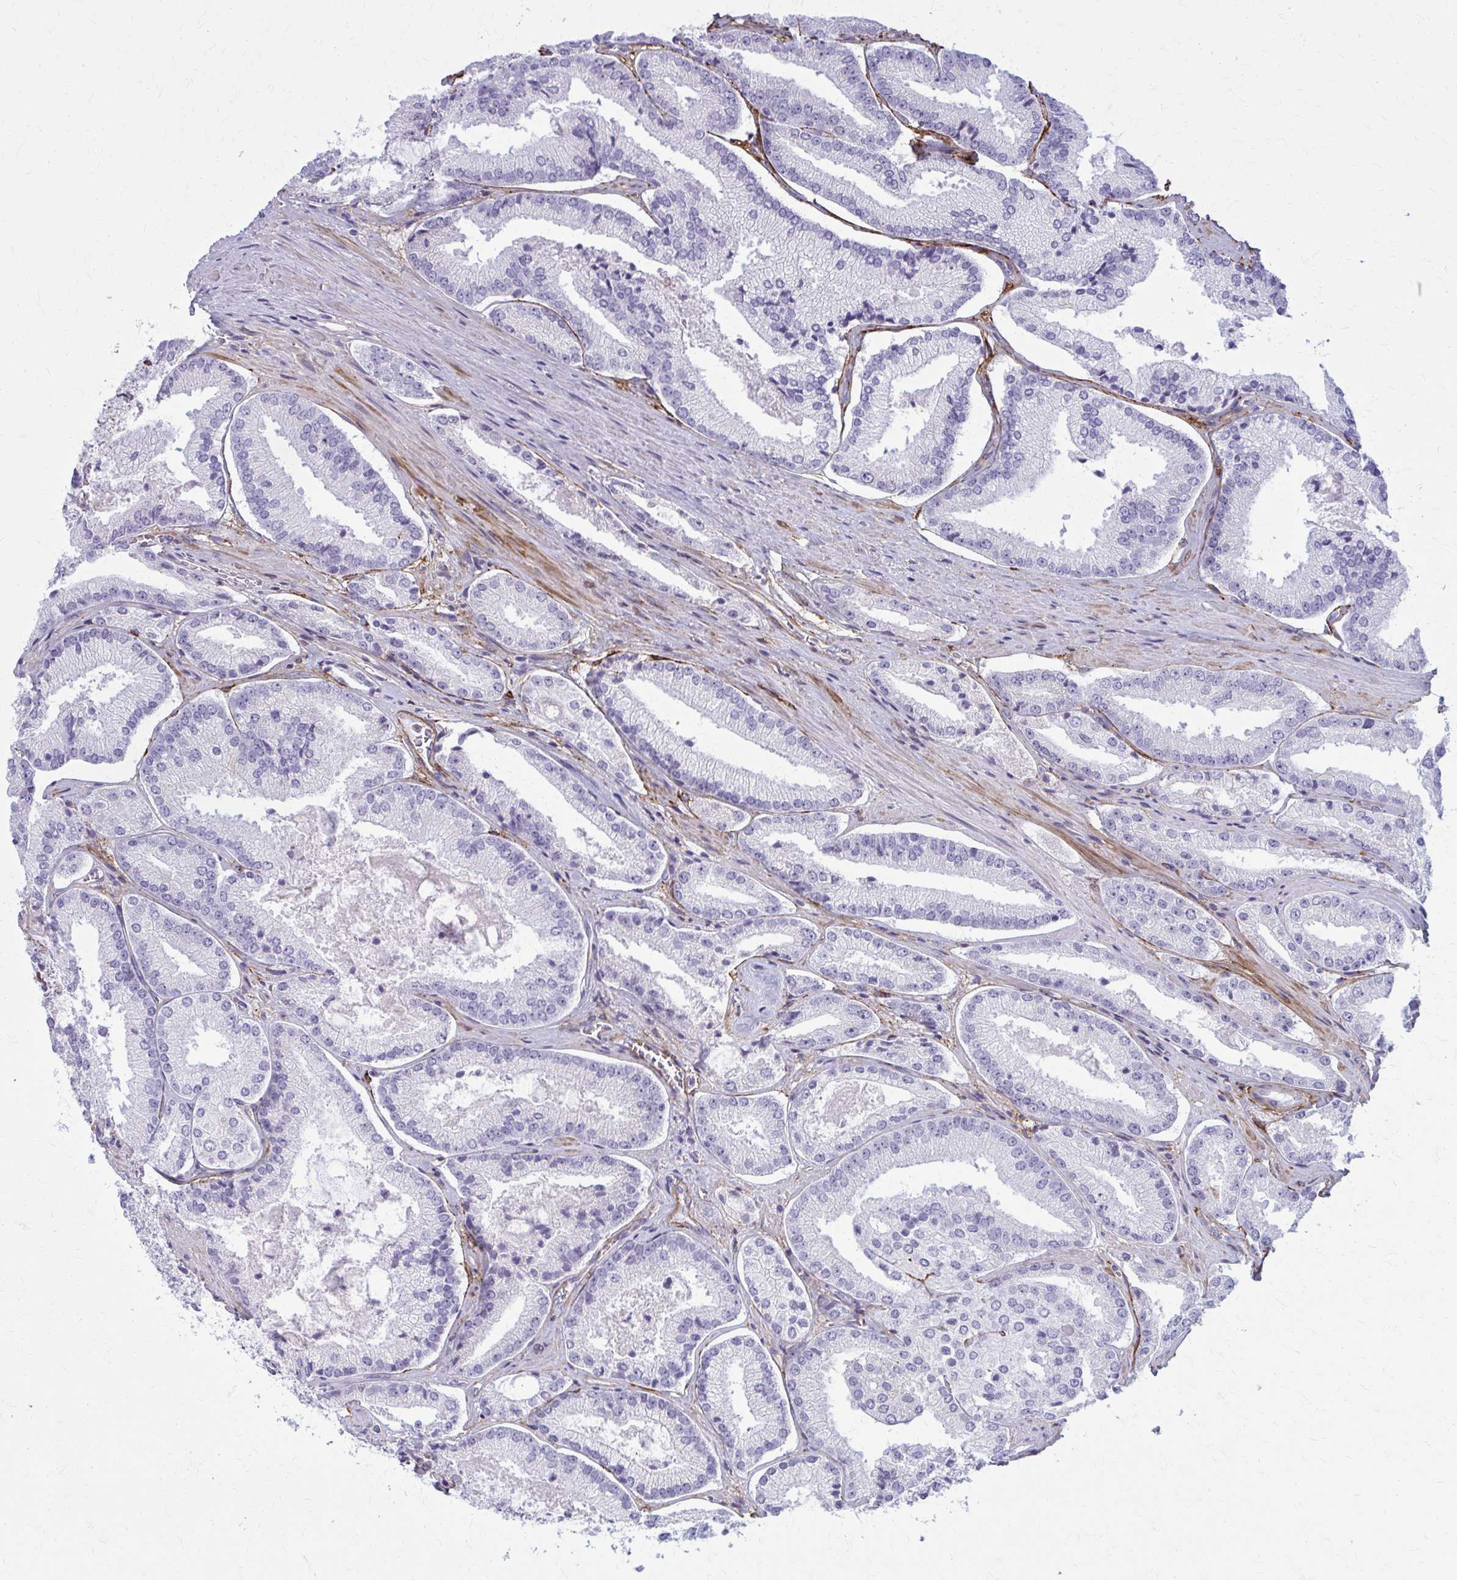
{"staining": {"intensity": "negative", "quantity": "none", "location": "none"}, "tissue": "prostate cancer", "cell_type": "Tumor cells", "image_type": "cancer", "snomed": [{"axis": "morphology", "description": "Adenocarcinoma, High grade"}, {"axis": "topography", "description": "Prostate"}], "caption": "The immunohistochemistry histopathology image has no significant staining in tumor cells of prostate cancer (high-grade adenocarcinoma) tissue.", "gene": "AKAP12", "patient": {"sex": "male", "age": 73}}